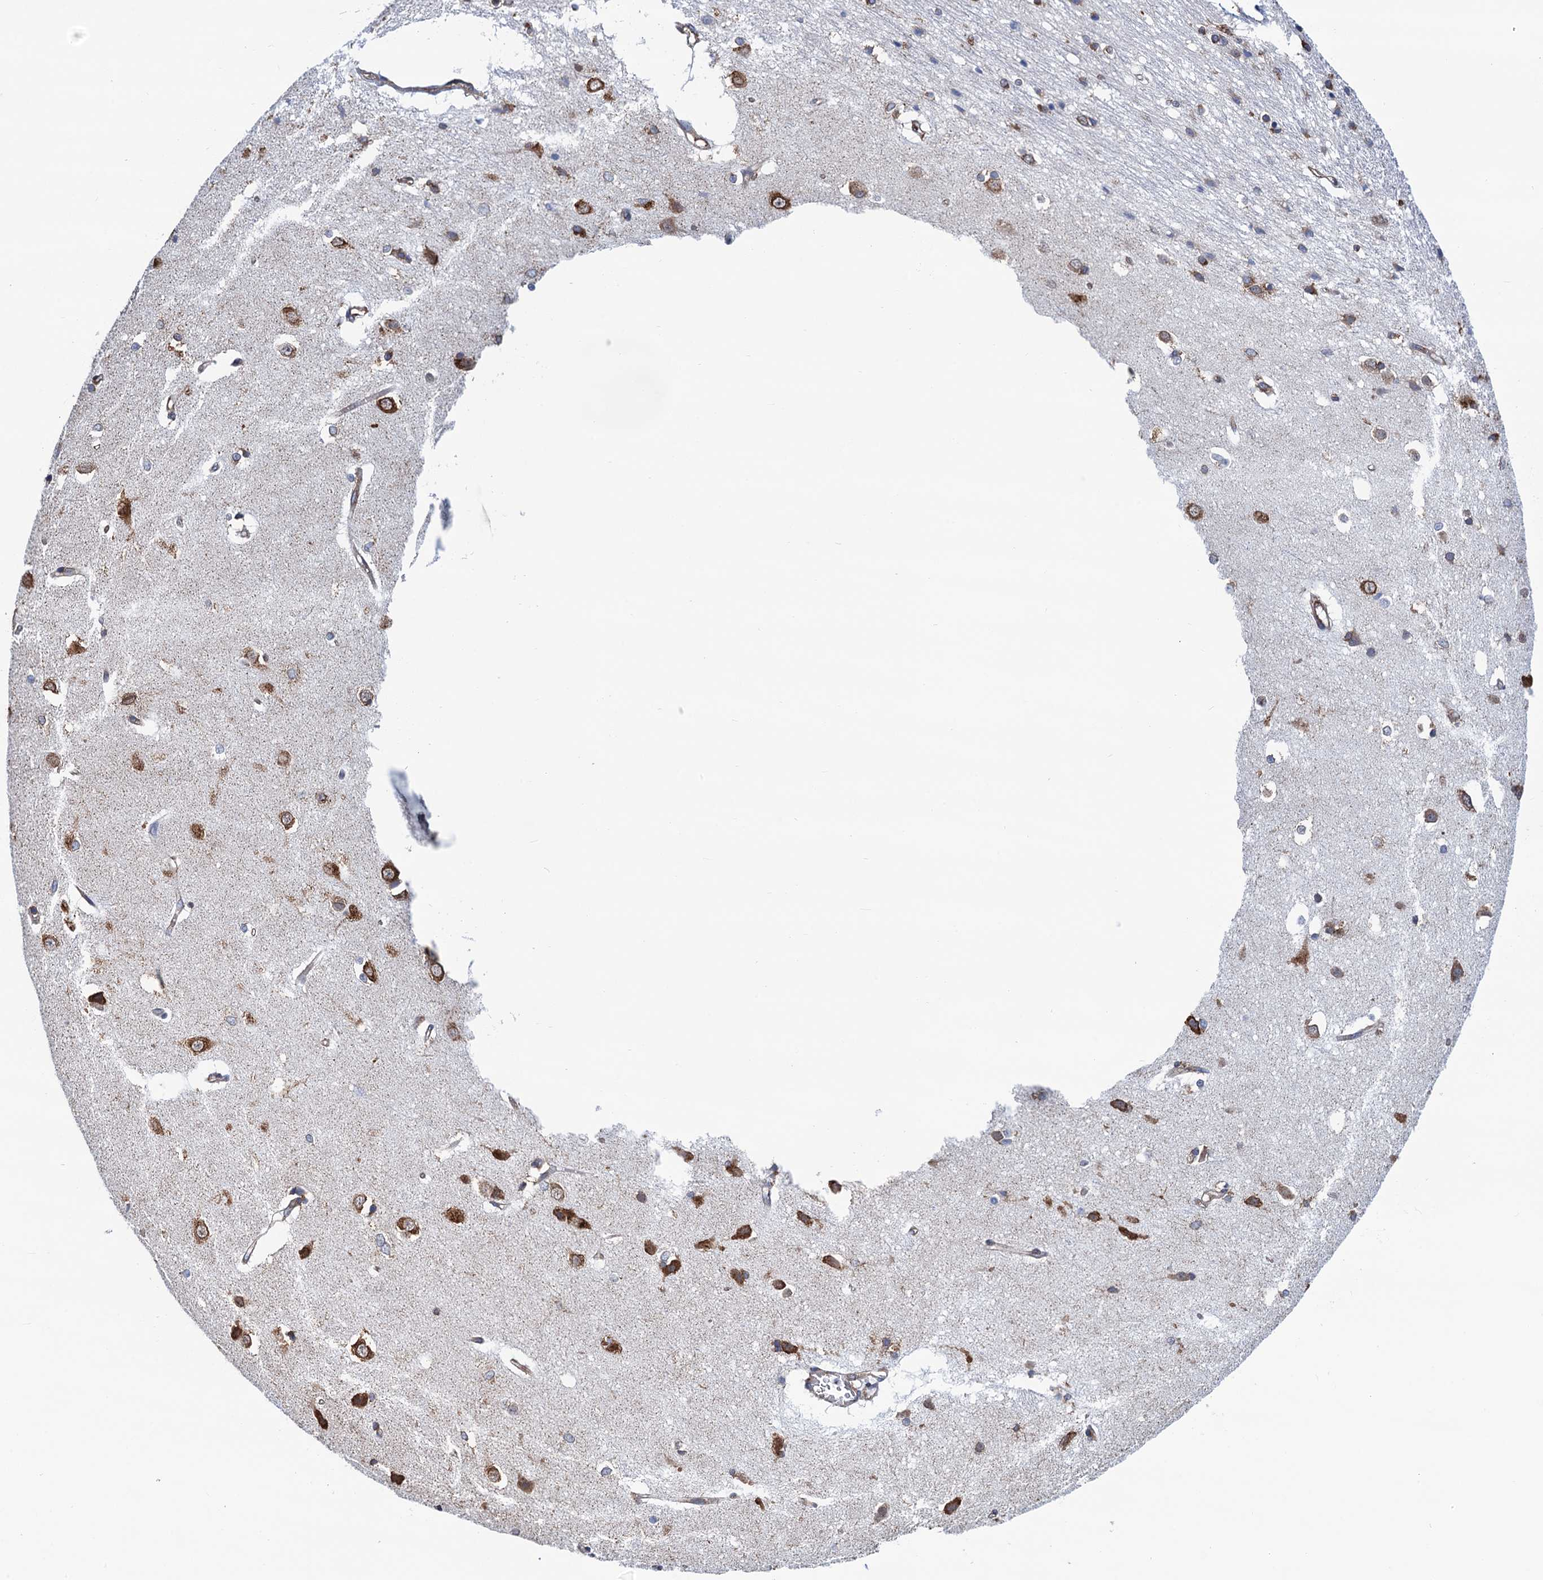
{"staining": {"intensity": "moderate", "quantity": "<25%", "location": "cytoplasmic/membranous"}, "tissue": "caudate", "cell_type": "Glial cells", "image_type": "normal", "snomed": [{"axis": "morphology", "description": "Normal tissue, NOS"}, {"axis": "topography", "description": "Lateral ventricle wall"}], "caption": "Immunohistochemical staining of normal caudate demonstrates <25% levels of moderate cytoplasmic/membranous protein staining in about <25% of glial cells.", "gene": "SLC12A7", "patient": {"sex": "male", "age": 37}}